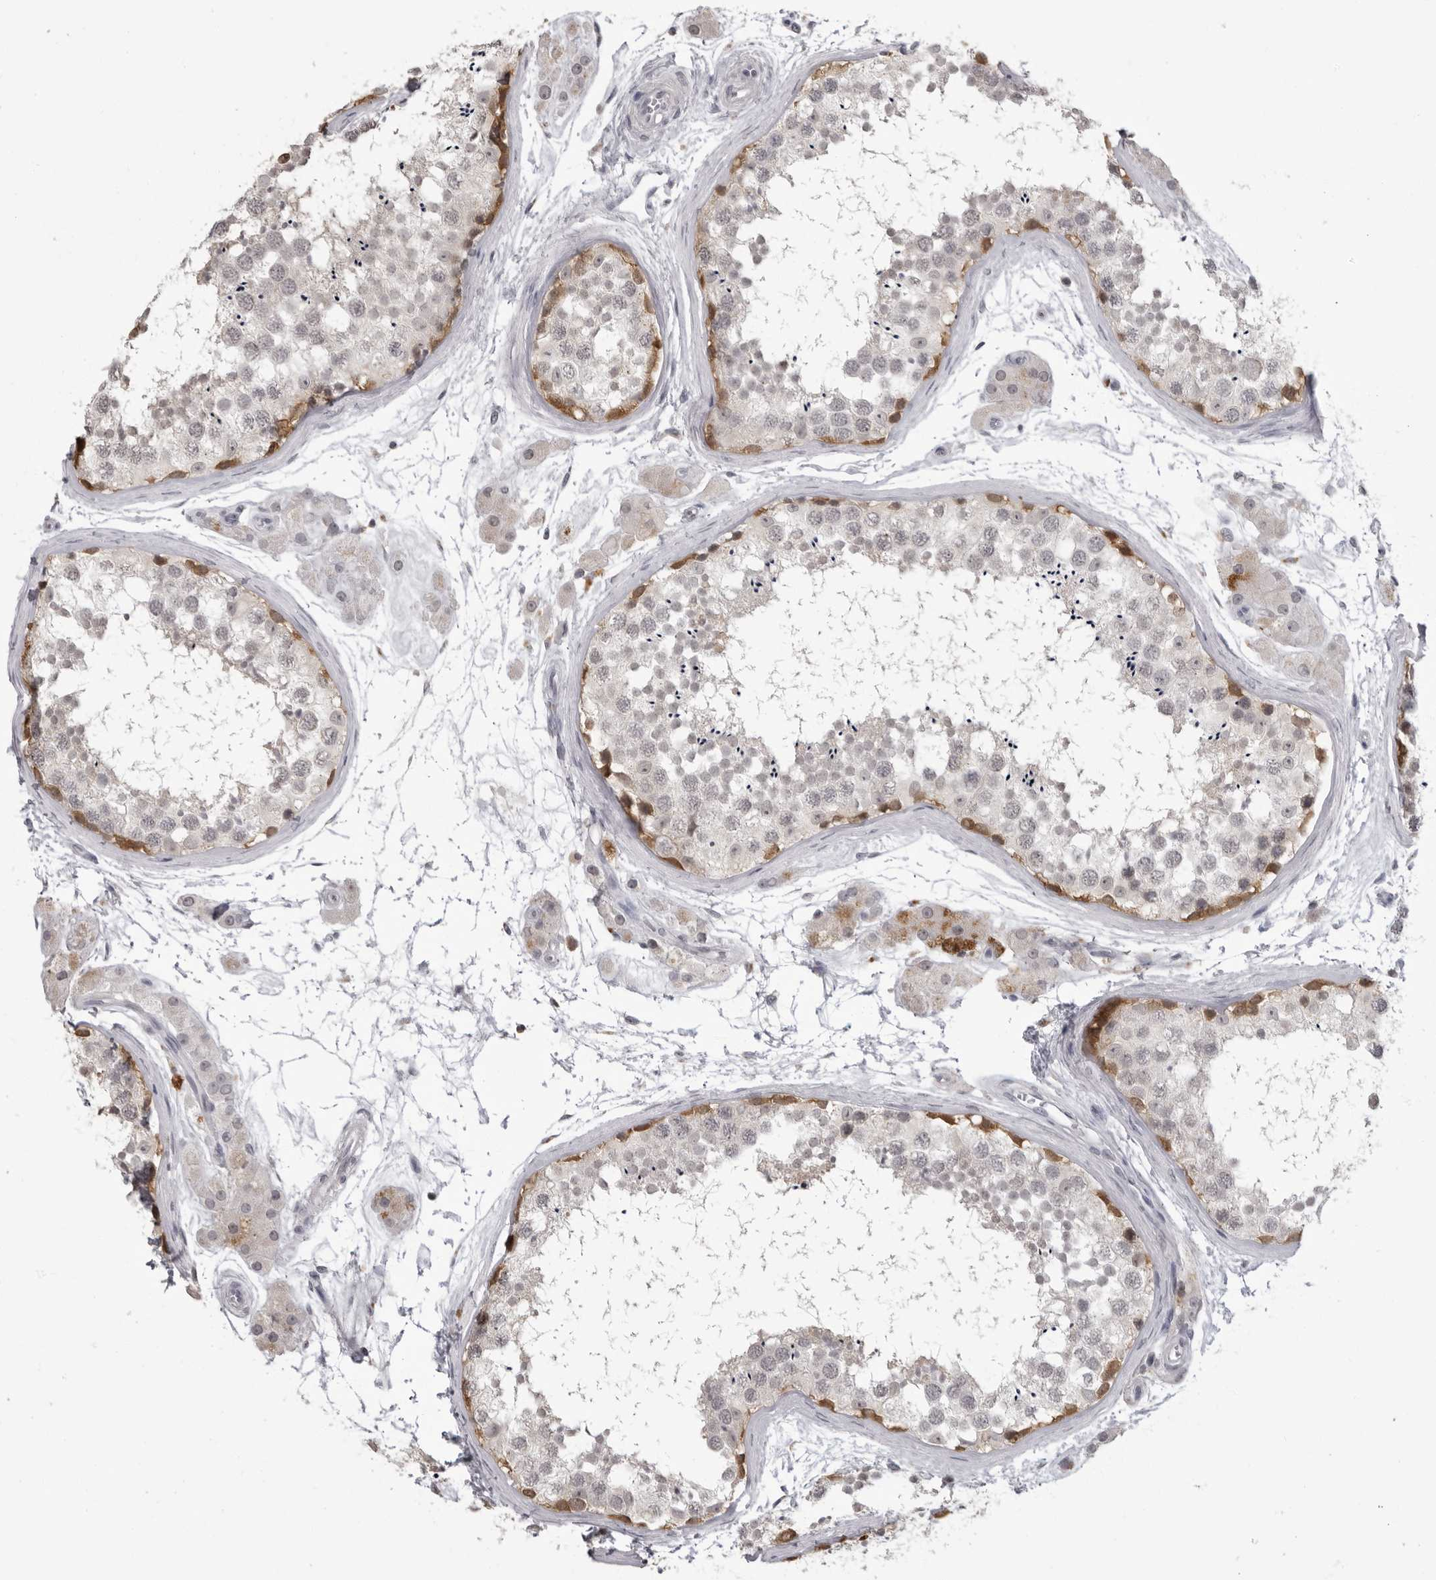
{"staining": {"intensity": "moderate", "quantity": "<25%", "location": "cytoplasmic/membranous,nuclear"}, "tissue": "testis", "cell_type": "Cells in seminiferous ducts", "image_type": "normal", "snomed": [{"axis": "morphology", "description": "Normal tissue, NOS"}, {"axis": "topography", "description": "Testis"}], "caption": "A micrograph of testis stained for a protein demonstrates moderate cytoplasmic/membranous,nuclear brown staining in cells in seminiferous ducts.", "gene": "PDCL3", "patient": {"sex": "male", "age": 56}}